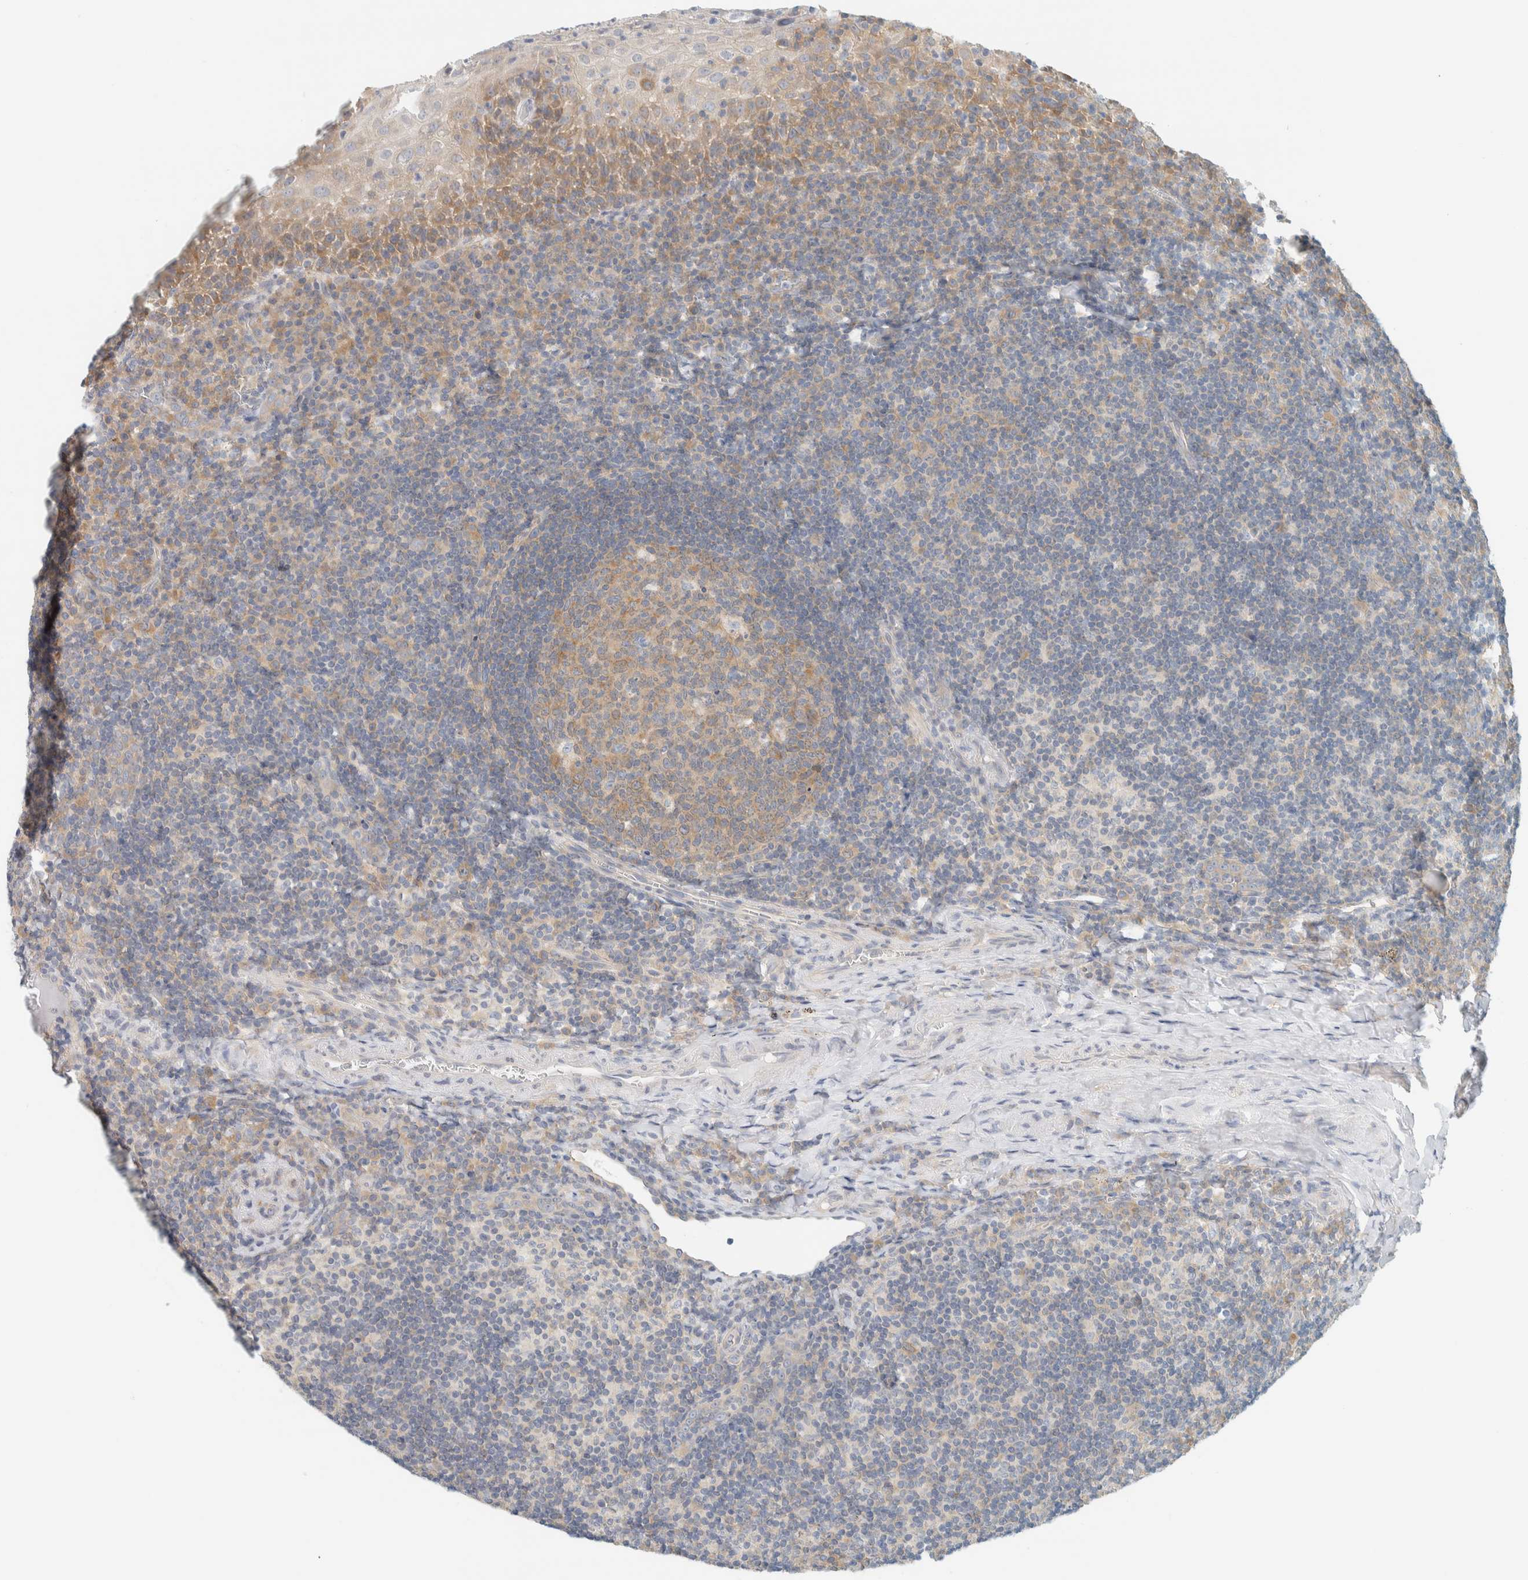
{"staining": {"intensity": "moderate", "quantity": ">75%", "location": "cytoplasmic/membranous"}, "tissue": "tonsil", "cell_type": "Germinal center cells", "image_type": "normal", "snomed": [{"axis": "morphology", "description": "Normal tissue, NOS"}, {"axis": "topography", "description": "Tonsil"}], "caption": "Immunohistochemical staining of benign tonsil exhibits medium levels of moderate cytoplasmic/membranous staining in approximately >75% of germinal center cells.", "gene": "AARSD1", "patient": {"sex": "male", "age": 37}}